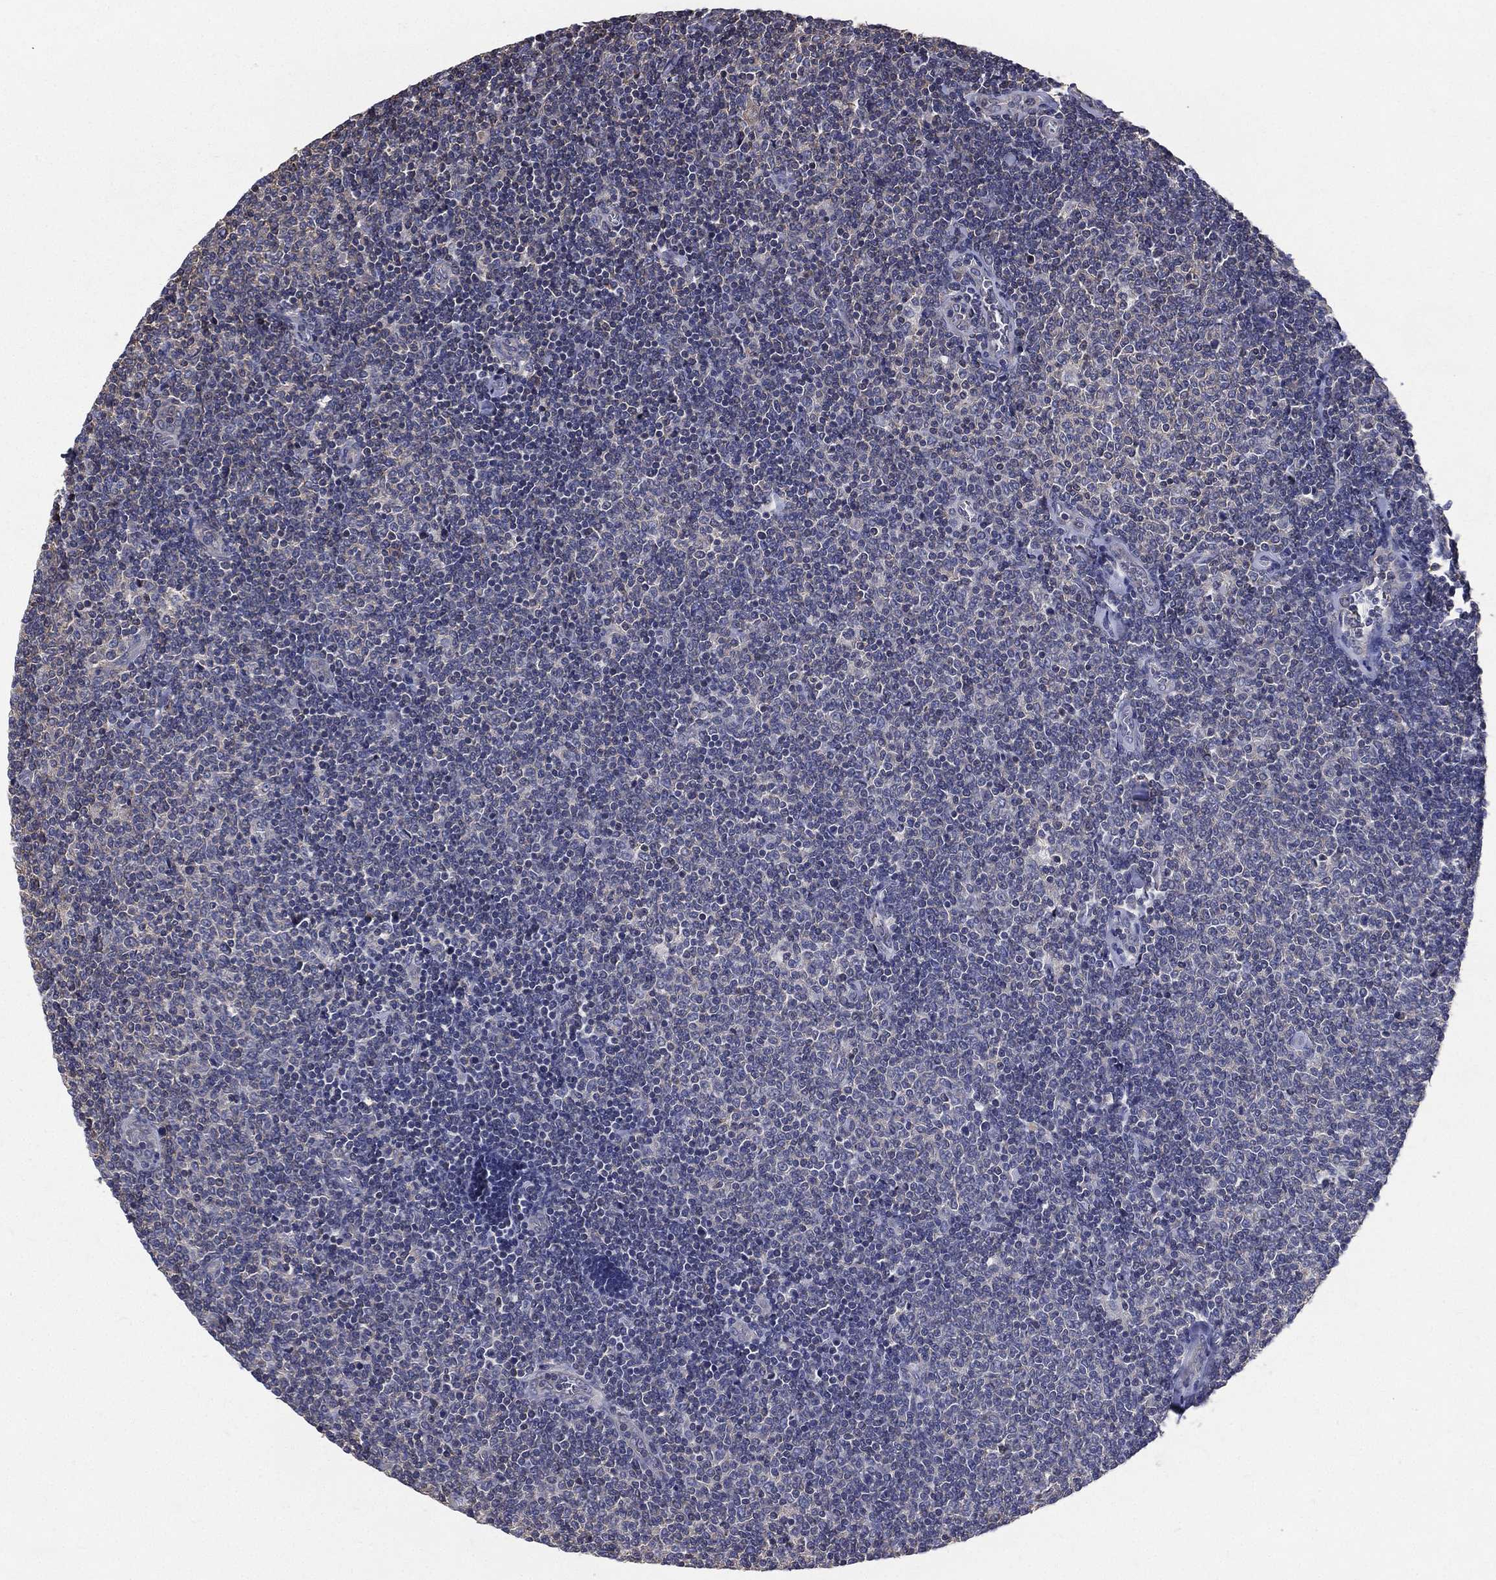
{"staining": {"intensity": "negative", "quantity": "none", "location": "none"}, "tissue": "lymphoma", "cell_type": "Tumor cells", "image_type": "cancer", "snomed": [{"axis": "morphology", "description": "Malignant lymphoma, non-Hodgkin's type, Low grade"}, {"axis": "topography", "description": "Lymph node"}], "caption": "Human malignant lymphoma, non-Hodgkin's type (low-grade) stained for a protein using immunohistochemistry (IHC) reveals no expression in tumor cells.", "gene": "SERPINB2", "patient": {"sex": "male", "age": 52}}